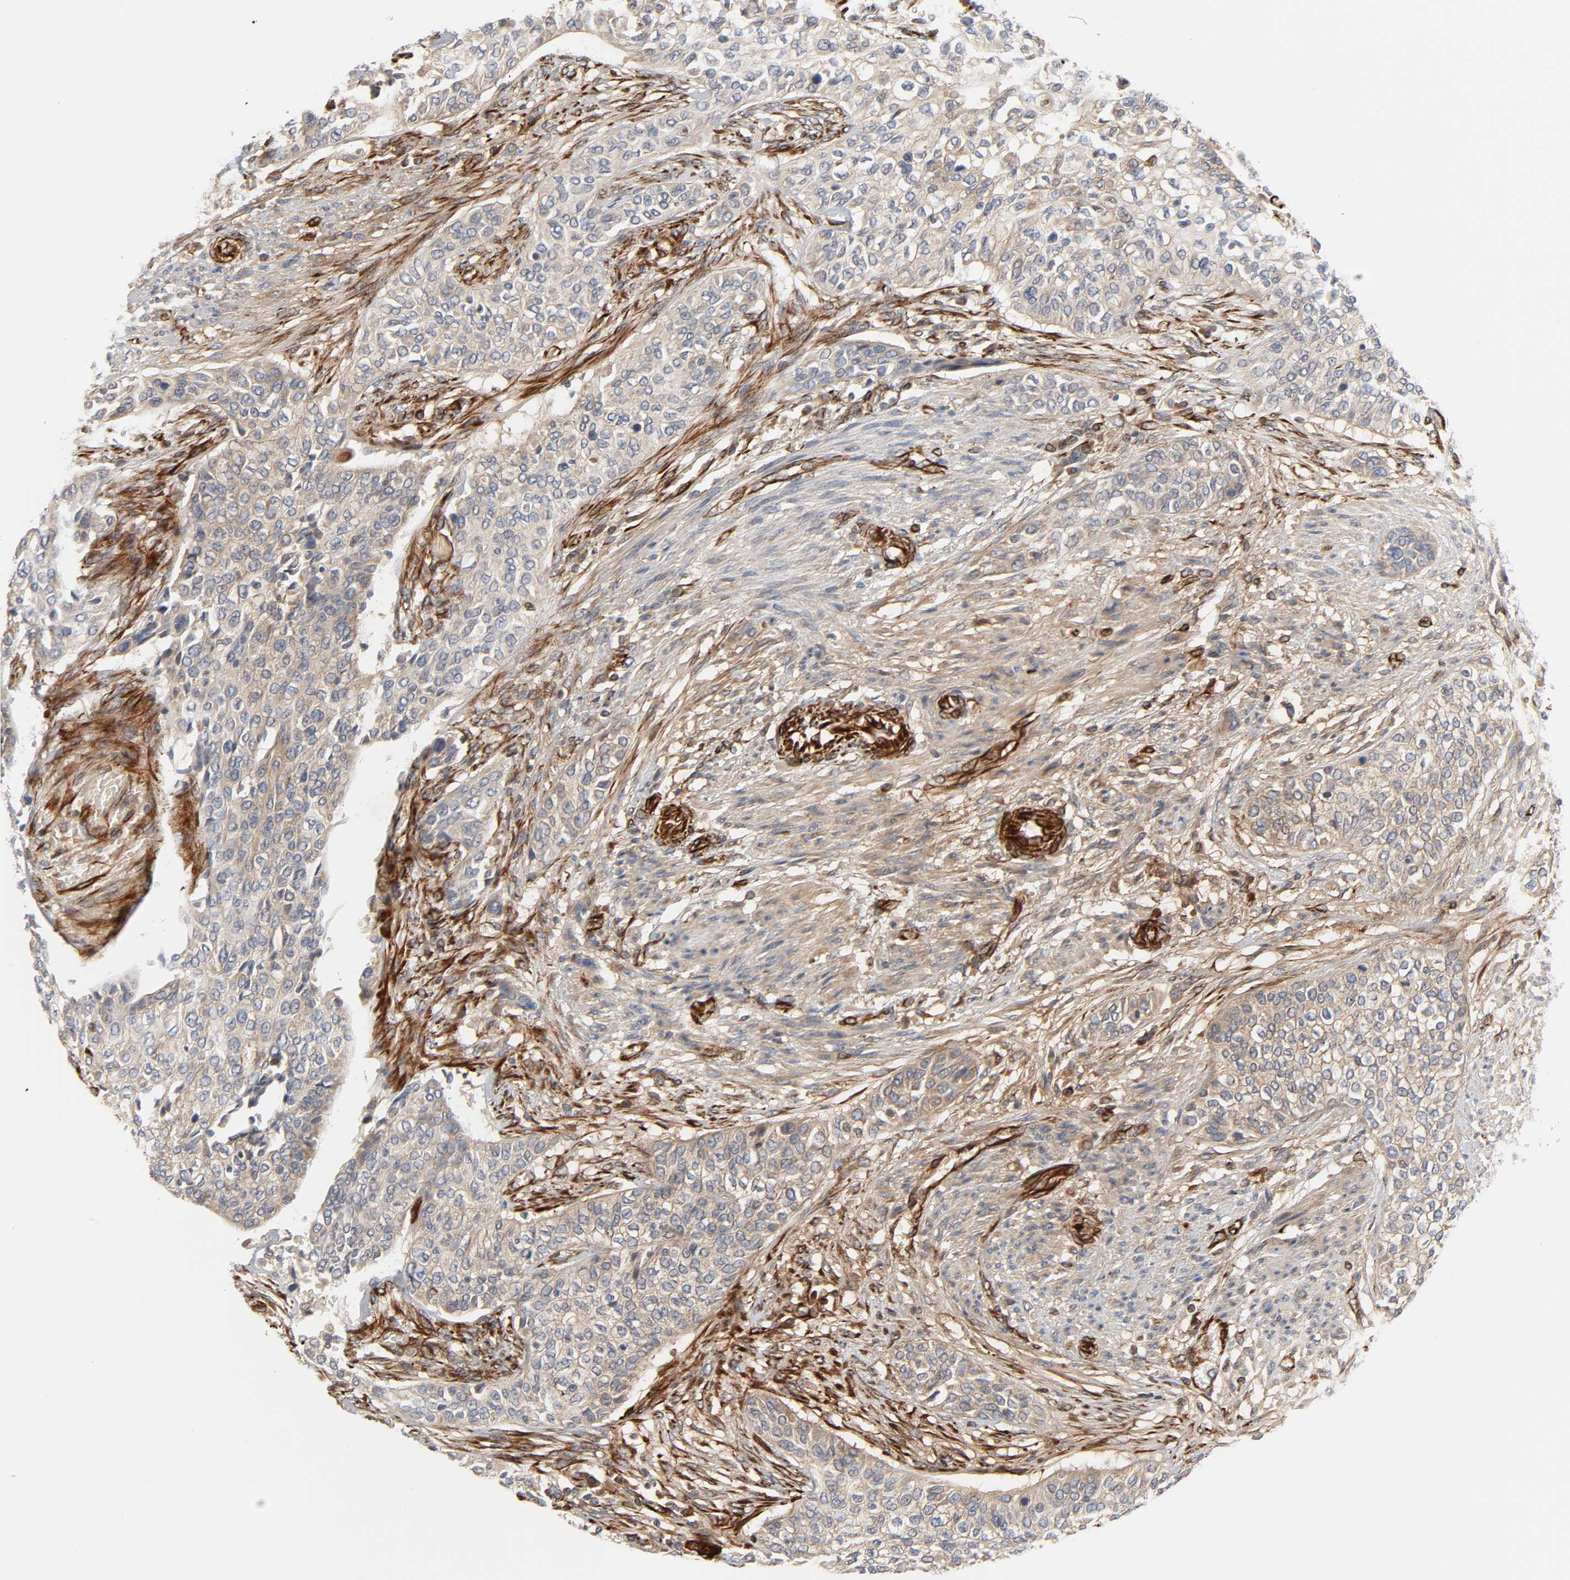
{"staining": {"intensity": "moderate", "quantity": ">75%", "location": "cytoplasmic/membranous"}, "tissue": "urothelial cancer", "cell_type": "Tumor cells", "image_type": "cancer", "snomed": [{"axis": "morphology", "description": "Urothelial carcinoma, High grade"}, {"axis": "topography", "description": "Urinary bladder"}], "caption": "This is a histology image of IHC staining of urothelial cancer, which shows moderate expression in the cytoplasmic/membranous of tumor cells.", "gene": "FAM118A", "patient": {"sex": "male", "age": 74}}